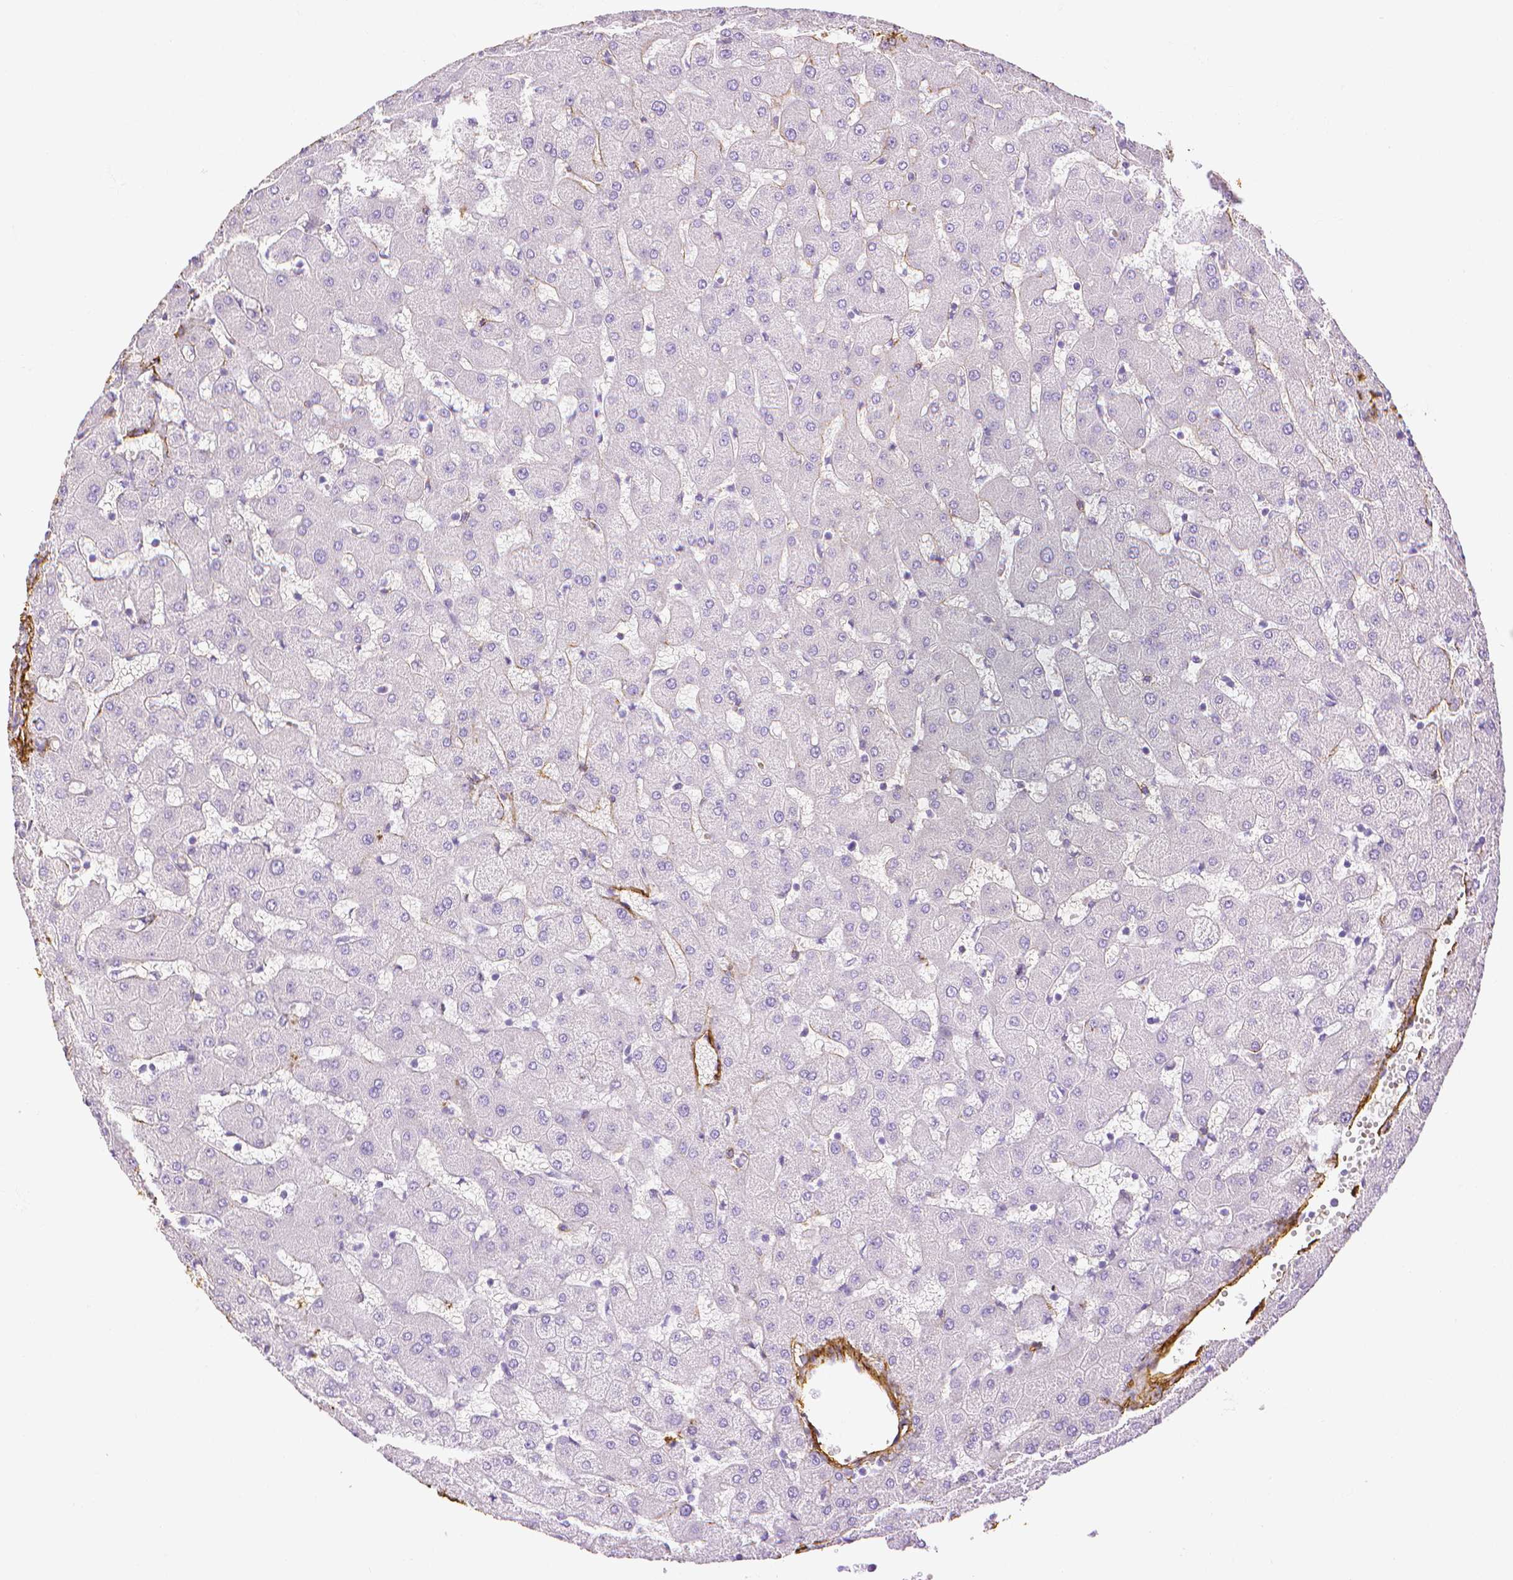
{"staining": {"intensity": "negative", "quantity": "none", "location": "none"}, "tissue": "liver", "cell_type": "Cholangiocytes", "image_type": "normal", "snomed": [{"axis": "morphology", "description": "Normal tissue, NOS"}, {"axis": "topography", "description": "Liver"}], "caption": "IHC image of benign human liver stained for a protein (brown), which exhibits no positivity in cholangiocytes. (DAB IHC visualized using brightfield microscopy, high magnification).", "gene": "FBN1", "patient": {"sex": "female", "age": 63}}